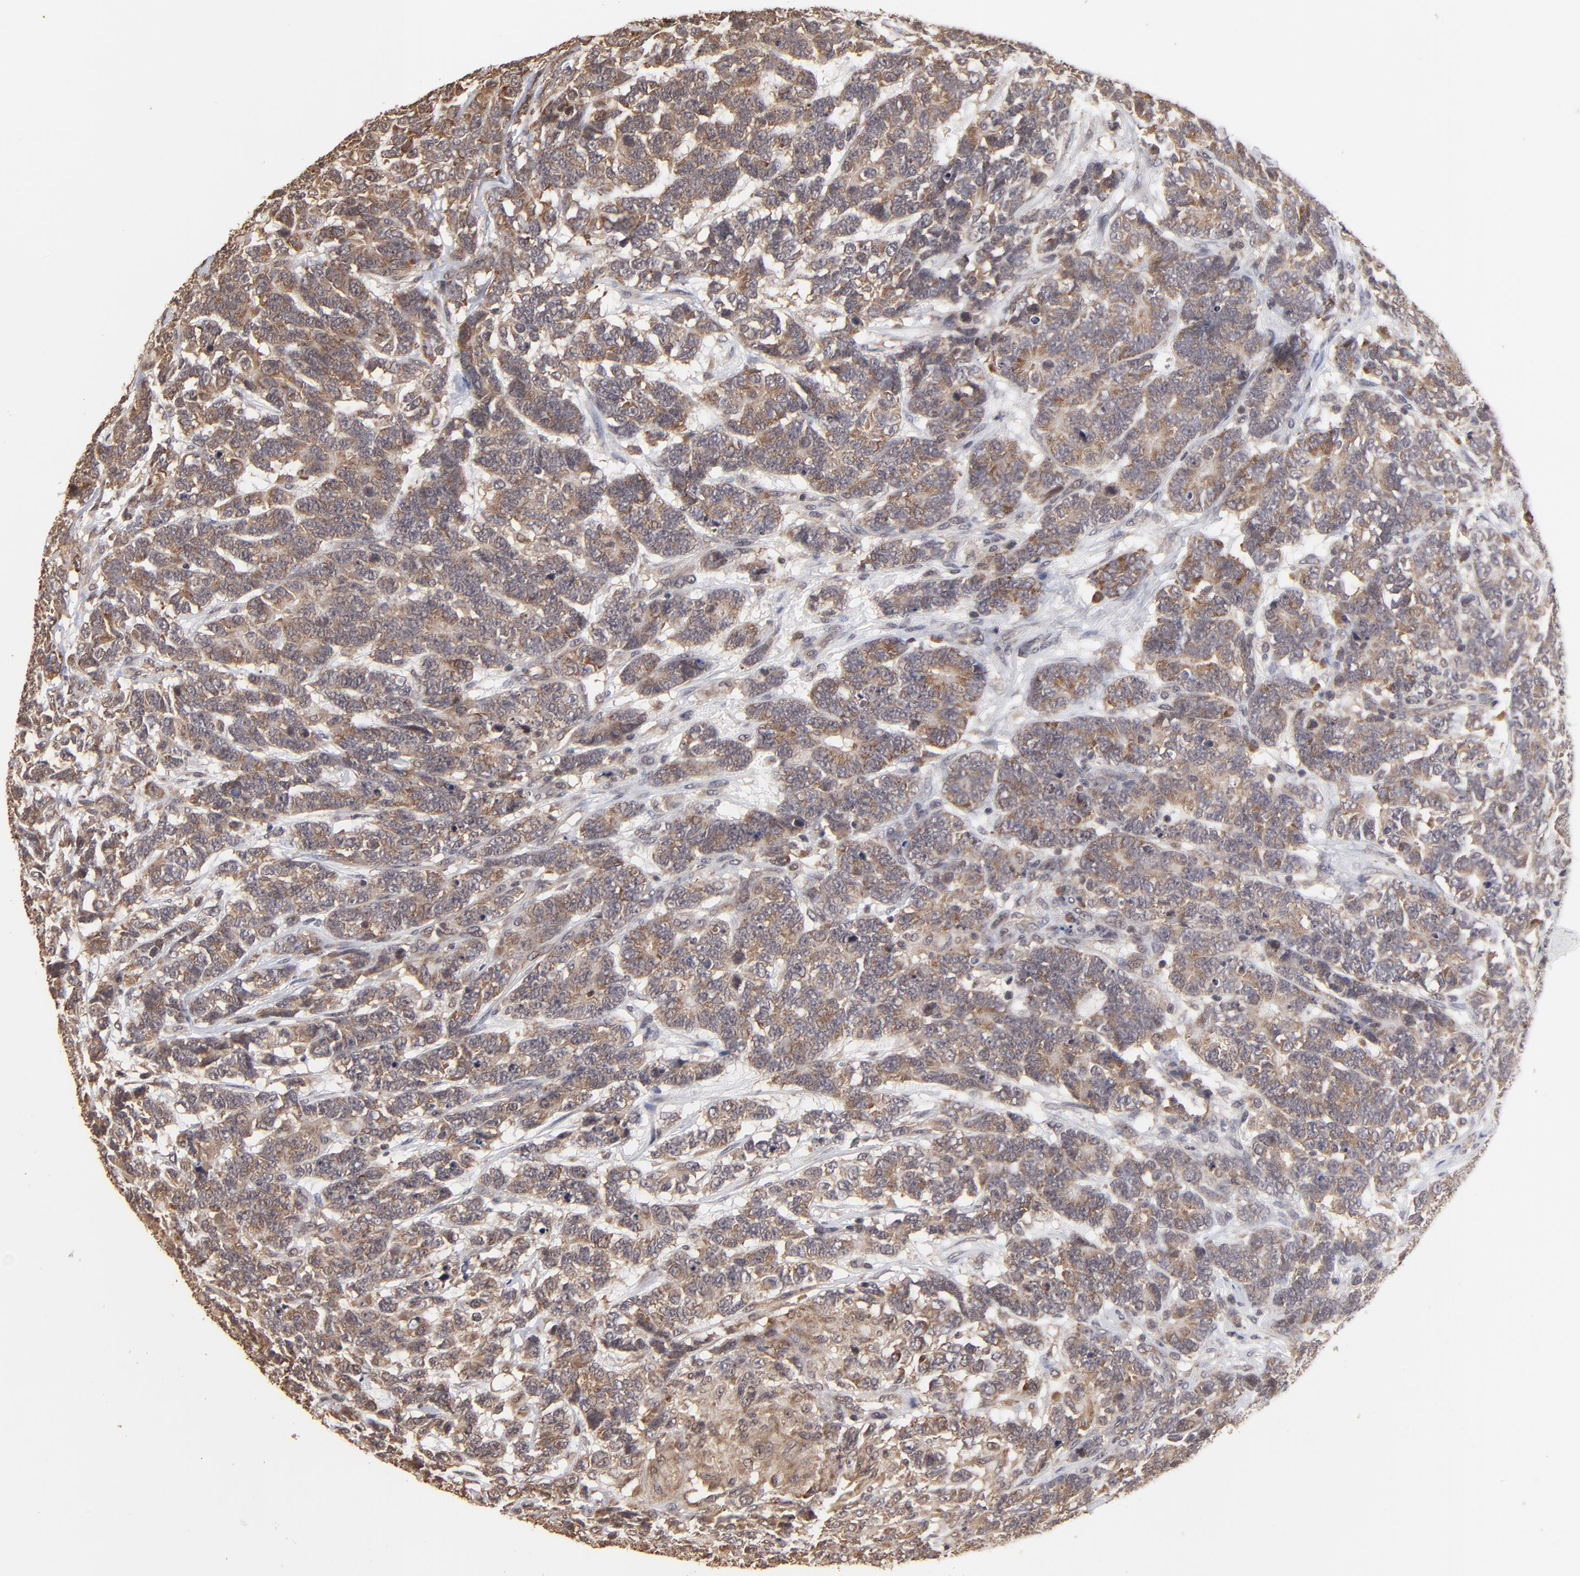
{"staining": {"intensity": "moderate", "quantity": ">75%", "location": "cytoplasmic/membranous"}, "tissue": "testis cancer", "cell_type": "Tumor cells", "image_type": "cancer", "snomed": [{"axis": "morphology", "description": "Carcinoma, Embryonal, NOS"}, {"axis": "topography", "description": "Testis"}], "caption": "Immunohistochemical staining of human embryonal carcinoma (testis) displays medium levels of moderate cytoplasmic/membranous protein positivity in about >75% of tumor cells.", "gene": "BRPF1", "patient": {"sex": "male", "age": 26}}